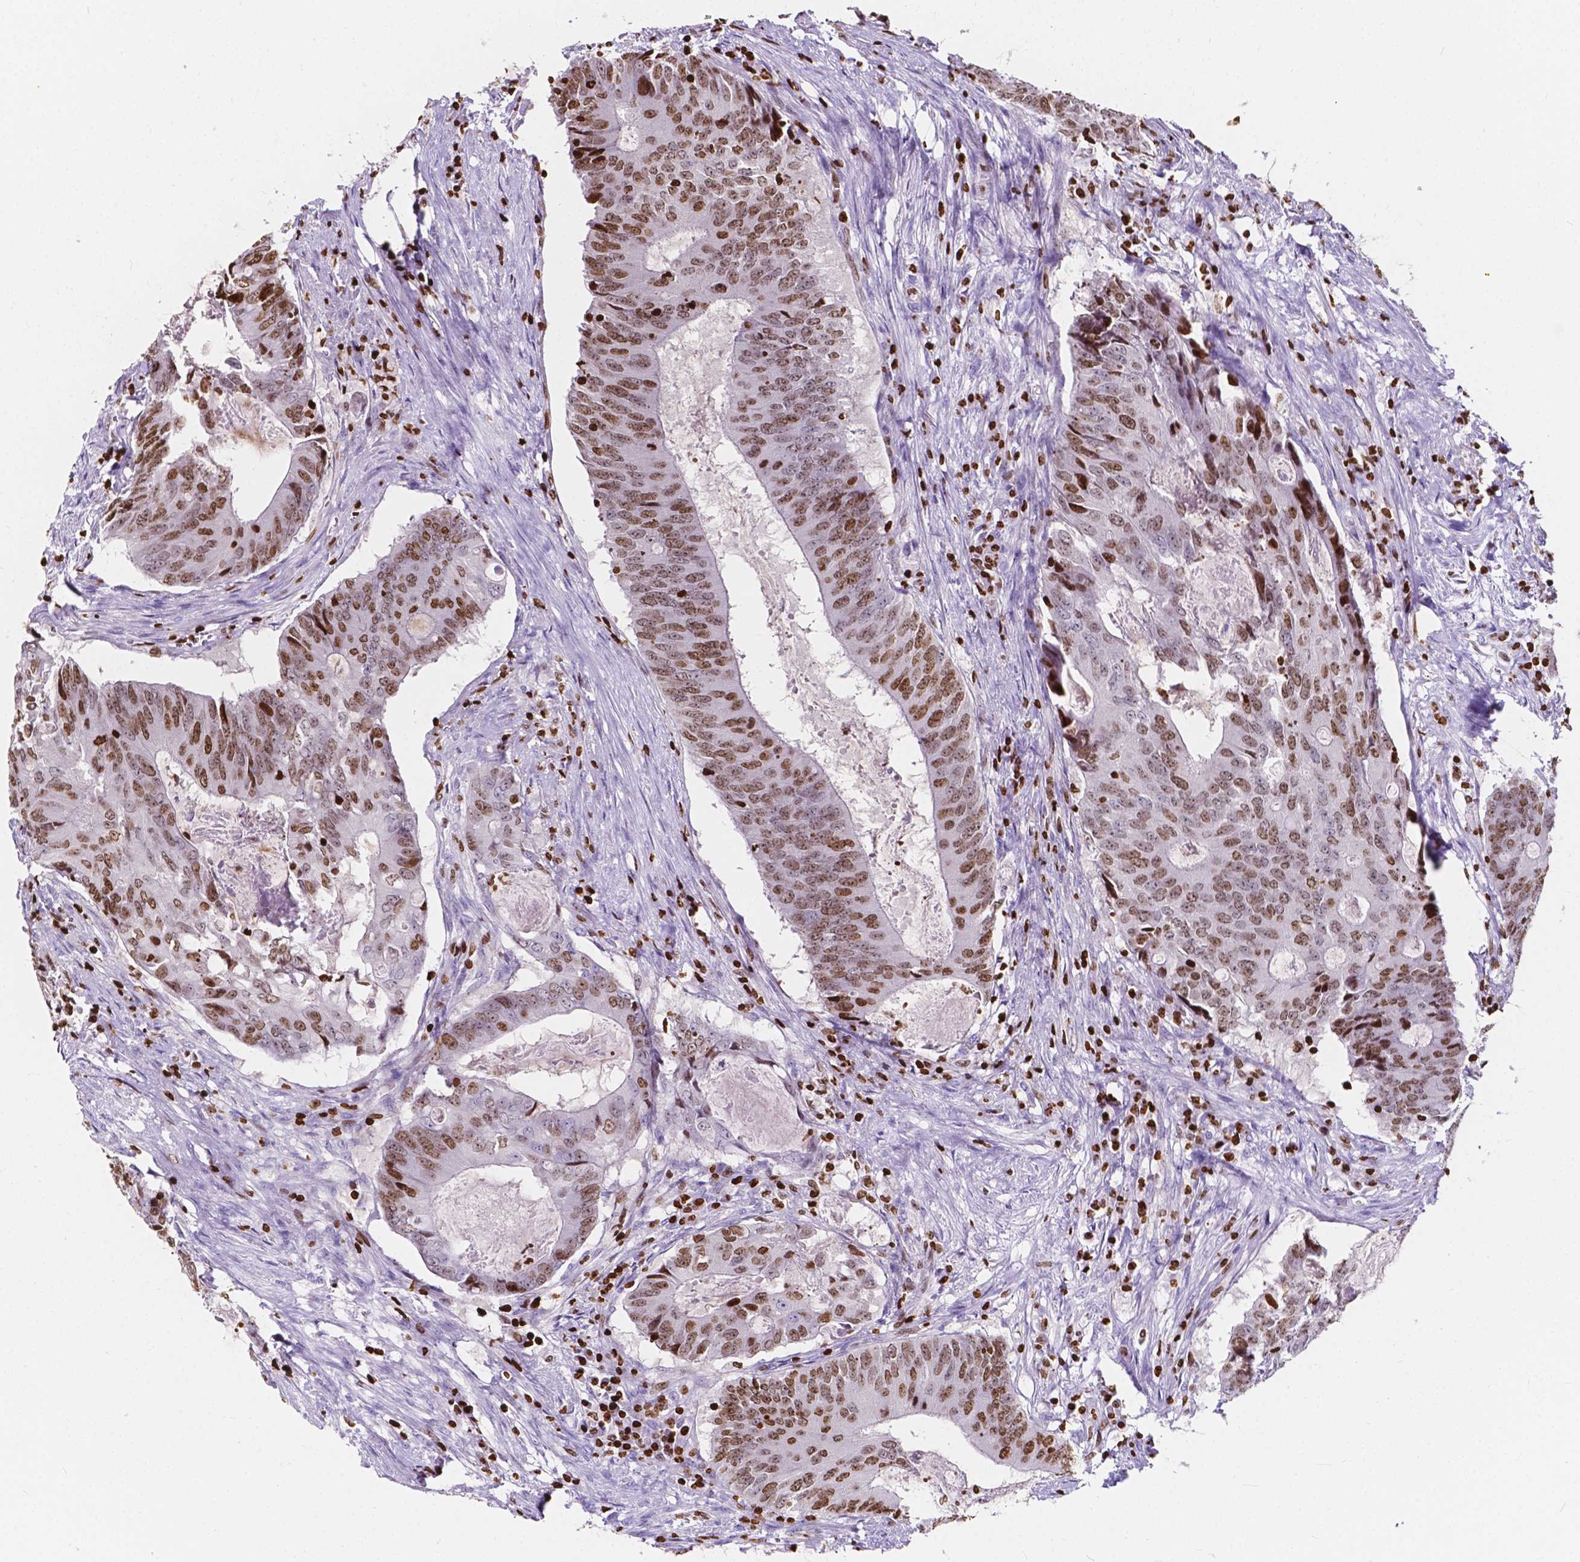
{"staining": {"intensity": "moderate", "quantity": "25%-75%", "location": "nuclear"}, "tissue": "colorectal cancer", "cell_type": "Tumor cells", "image_type": "cancer", "snomed": [{"axis": "morphology", "description": "Adenocarcinoma, NOS"}, {"axis": "topography", "description": "Colon"}], "caption": "The photomicrograph shows immunohistochemical staining of adenocarcinoma (colorectal). There is moderate nuclear expression is identified in approximately 25%-75% of tumor cells.", "gene": "CBY3", "patient": {"sex": "male", "age": 67}}